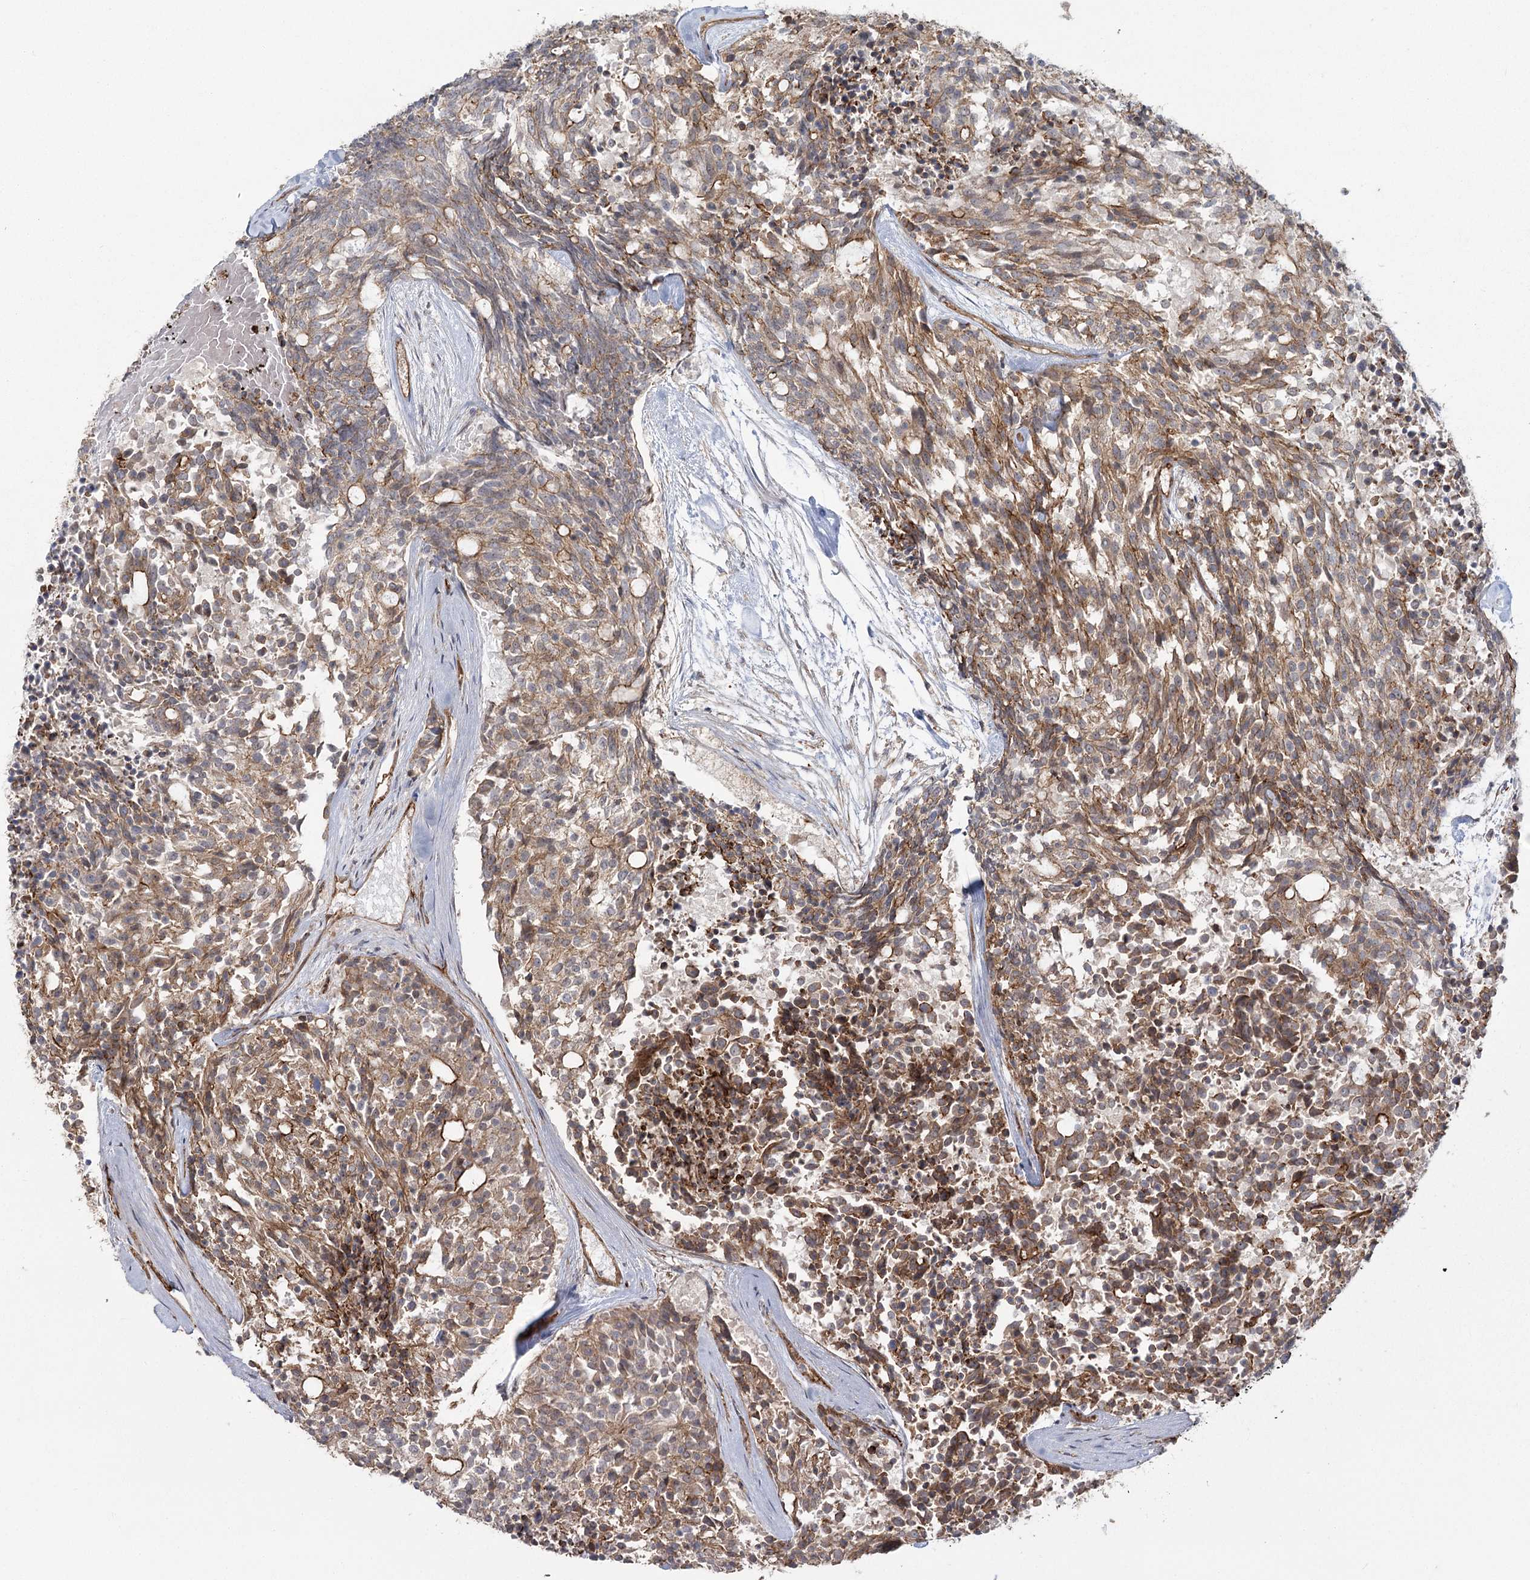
{"staining": {"intensity": "weak", "quantity": ">75%", "location": "cytoplasmic/membranous"}, "tissue": "carcinoid", "cell_type": "Tumor cells", "image_type": "cancer", "snomed": [{"axis": "morphology", "description": "Carcinoid, malignant, NOS"}, {"axis": "topography", "description": "Pancreas"}], "caption": "DAB immunohistochemical staining of carcinoid demonstrates weak cytoplasmic/membranous protein positivity in approximately >75% of tumor cells.", "gene": "RPP14", "patient": {"sex": "female", "age": 54}}